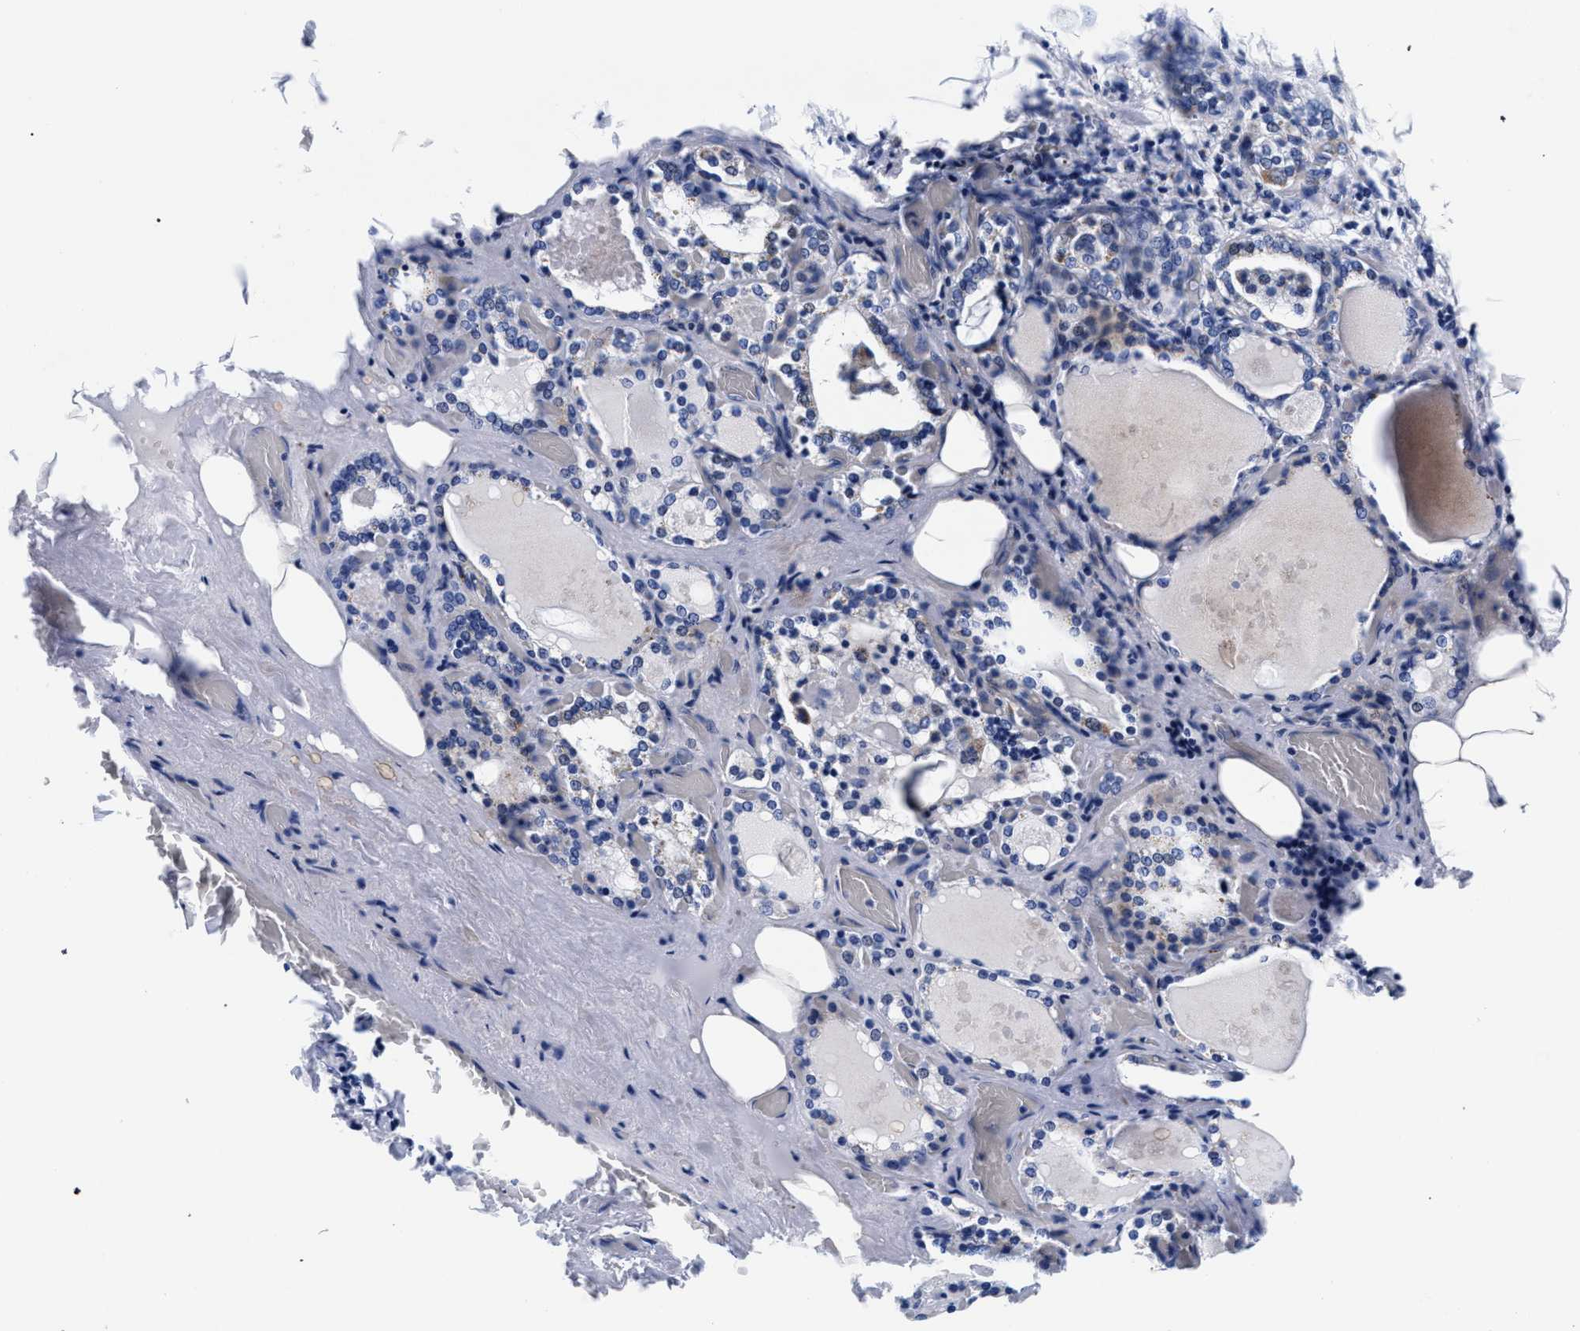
{"staining": {"intensity": "negative", "quantity": "none", "location": "none"}, "tissue": "thyroid gland", "cell_type": "Glandular cells", "image_type": "normal", "snomed": [{"axis": "morphology", "description": "Normal tissue, NOS"}, {"axis": "topography", "description": "Thyroid gland"}], "caption": "Image shows no protein expression in glandular cells of normal thyroid gland. The staining is performed using DAB brown chromogen with nuclei counter-stained in using hematoxylin.", "gene": "RAB3B", "patient": {"sex": "male", "age": 61}}